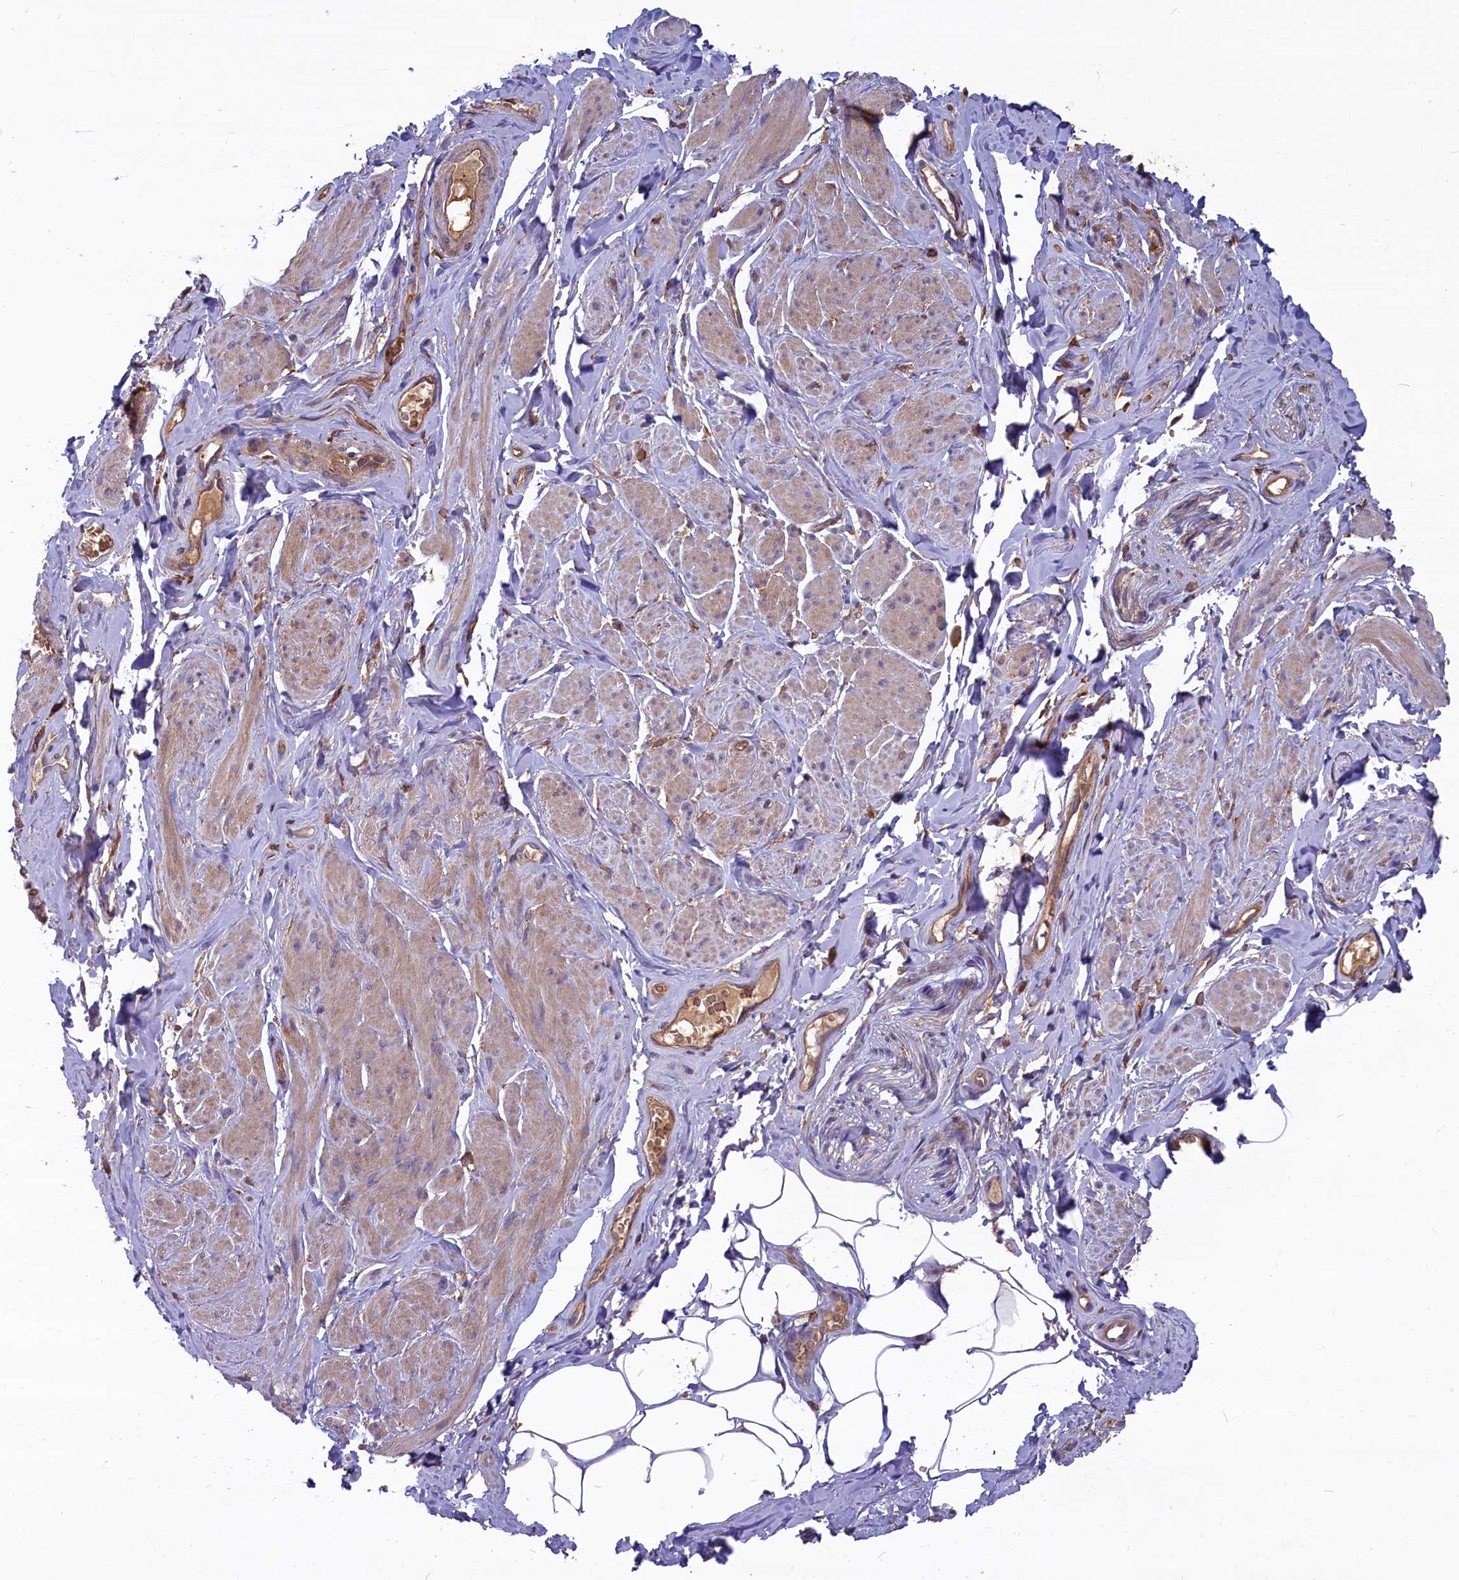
{"staining": {"intensity": "weak", "quantity": ">75%", "location": "cytoplasmic/membranous"}, "tissue": "smooth muscle", "cell_type": "Smooth muscle cells", "image_type": "normal", "snomed": [{"axis": "morphology", "description": "Normal tissue, NOS"}, {"axis": "topography", "description": "Smooth muscle"}, {"axis": "topography", "description": "Peripheral nerve tissue"}], "caption": "Immunohistochemistry (IHC) micrograph of normal smooth muscle: human smooth muscle stained using immunohistochemistry (IHC) shows low levels of weak protein expression localized specifically in the cytoplasmic/membranous of smooth muscle cells, appearing as a cytoplasmic/membranous brown color.", "gene": "MYO9B", "patient": {"sex": "male", "age": 69}}